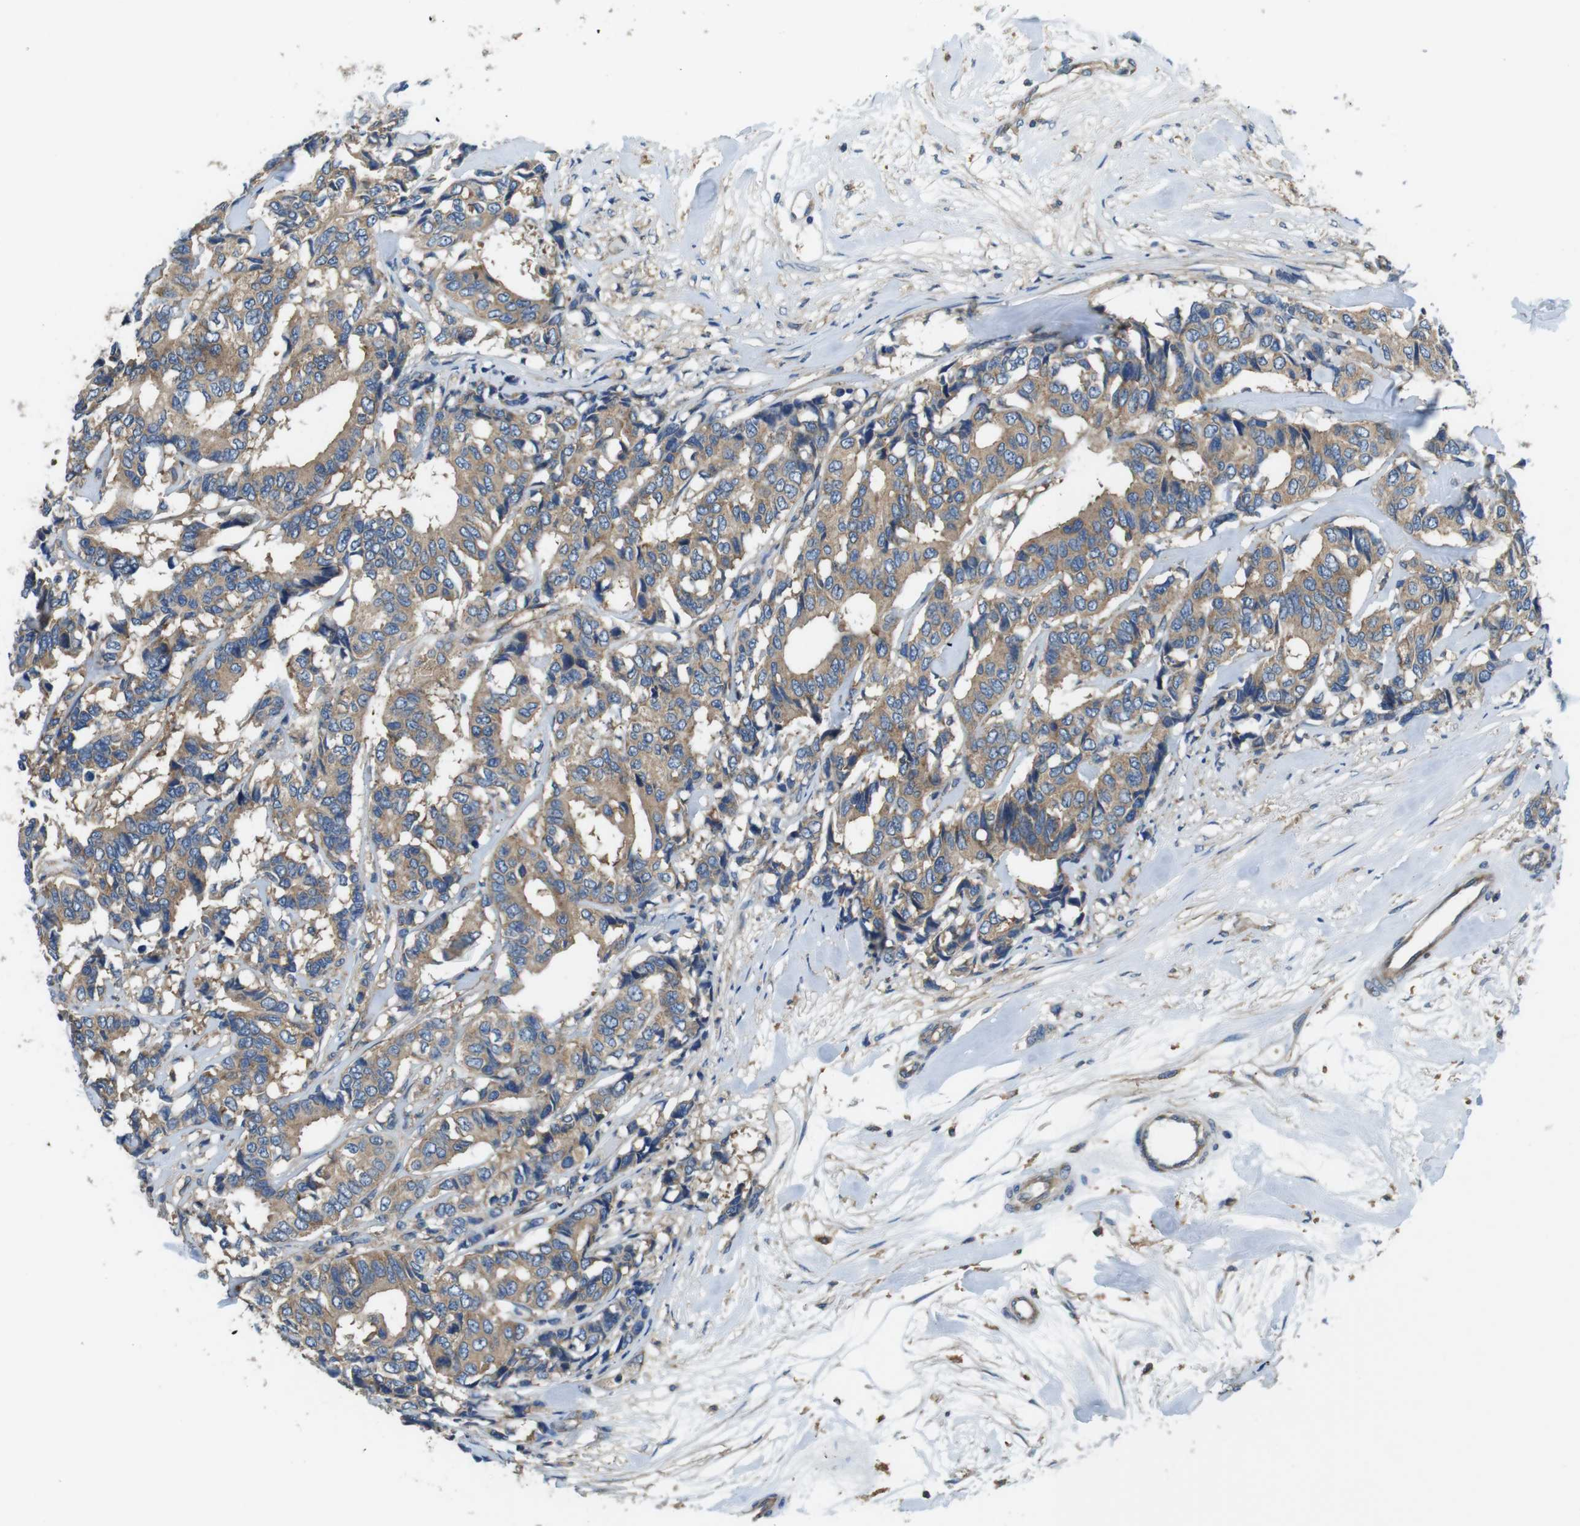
{"staining": {"intensity": "weak", "quantity": ">75%", "location": "cytoplasmic/membranous"}, "tissue": "breast cancer", "cell_type": "Tumor cells", "image_type": "cancer", "snomed": [{"axis": "morphology", "description": "Duct carcinoma"}, {"axis": "topography", "description": "Breast"}], "caption": "Invasive ductal carcinoma (breast) stained with a brown dye displays weak cytoplasmic/membranous positive expression in about >75% of tumor cells.", "gene": "DENND4C", "patient": {"sex": "female", "age": 87}}